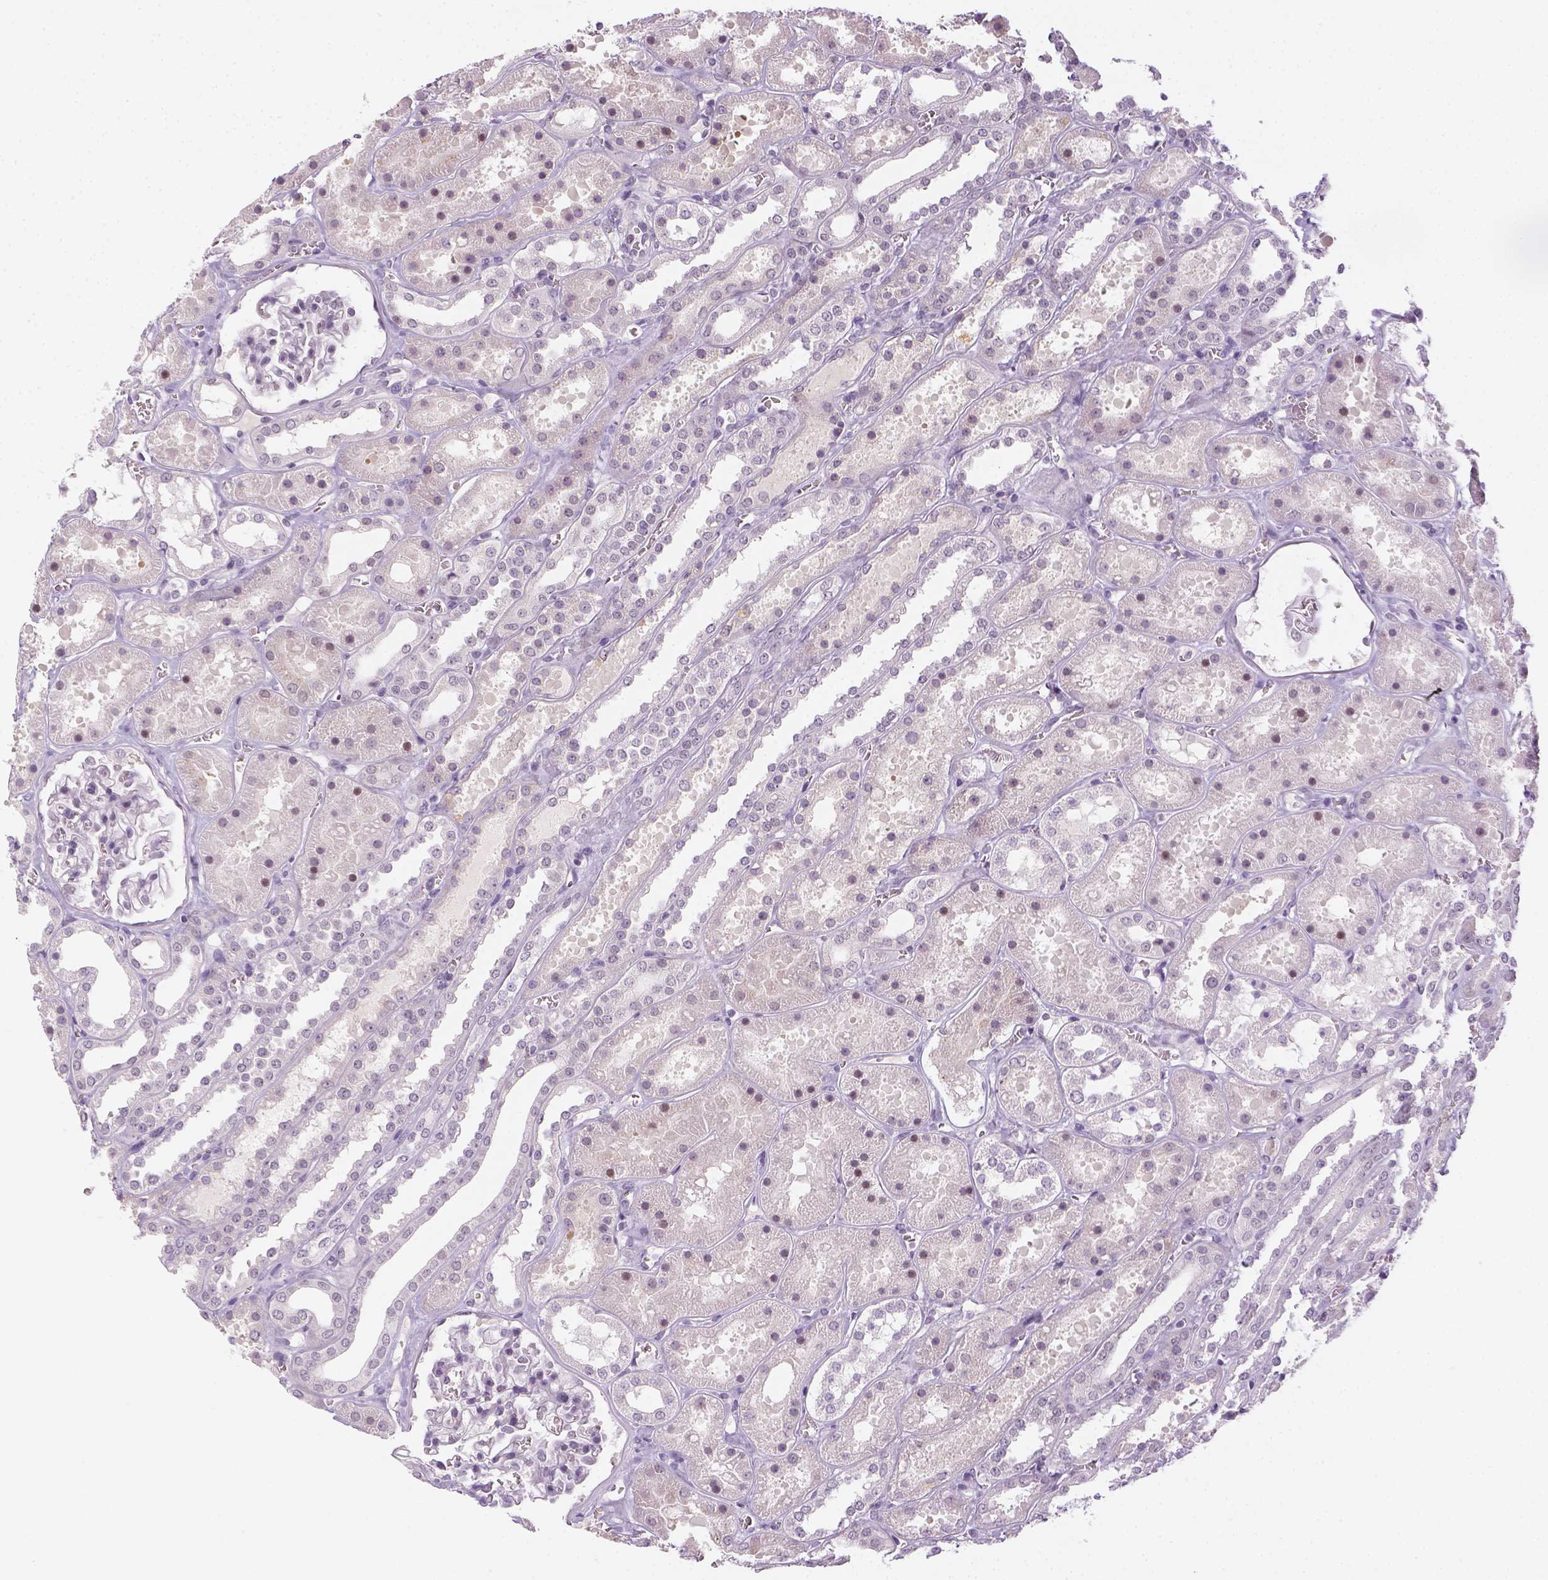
{"staining": {"intensity": "negative", "quantity": "none", "location": "none"}, "tissue": "kidney", "cell_type": "Cells in glomeruli", "image_type": "normal", "snomed": [{"axis": "morphology", "description": "Normal tissue, NOS"}, {"axis": "topography", "description": "Kidney"}], "caption": "High power microscopy photomicrograph of an immunohistochemistry histopathology image of normal kidney, revealing no significant expression in cells in glomeruli.", "gene": "MAGEB3", "patient": {"sex": "female", "age": 41}}